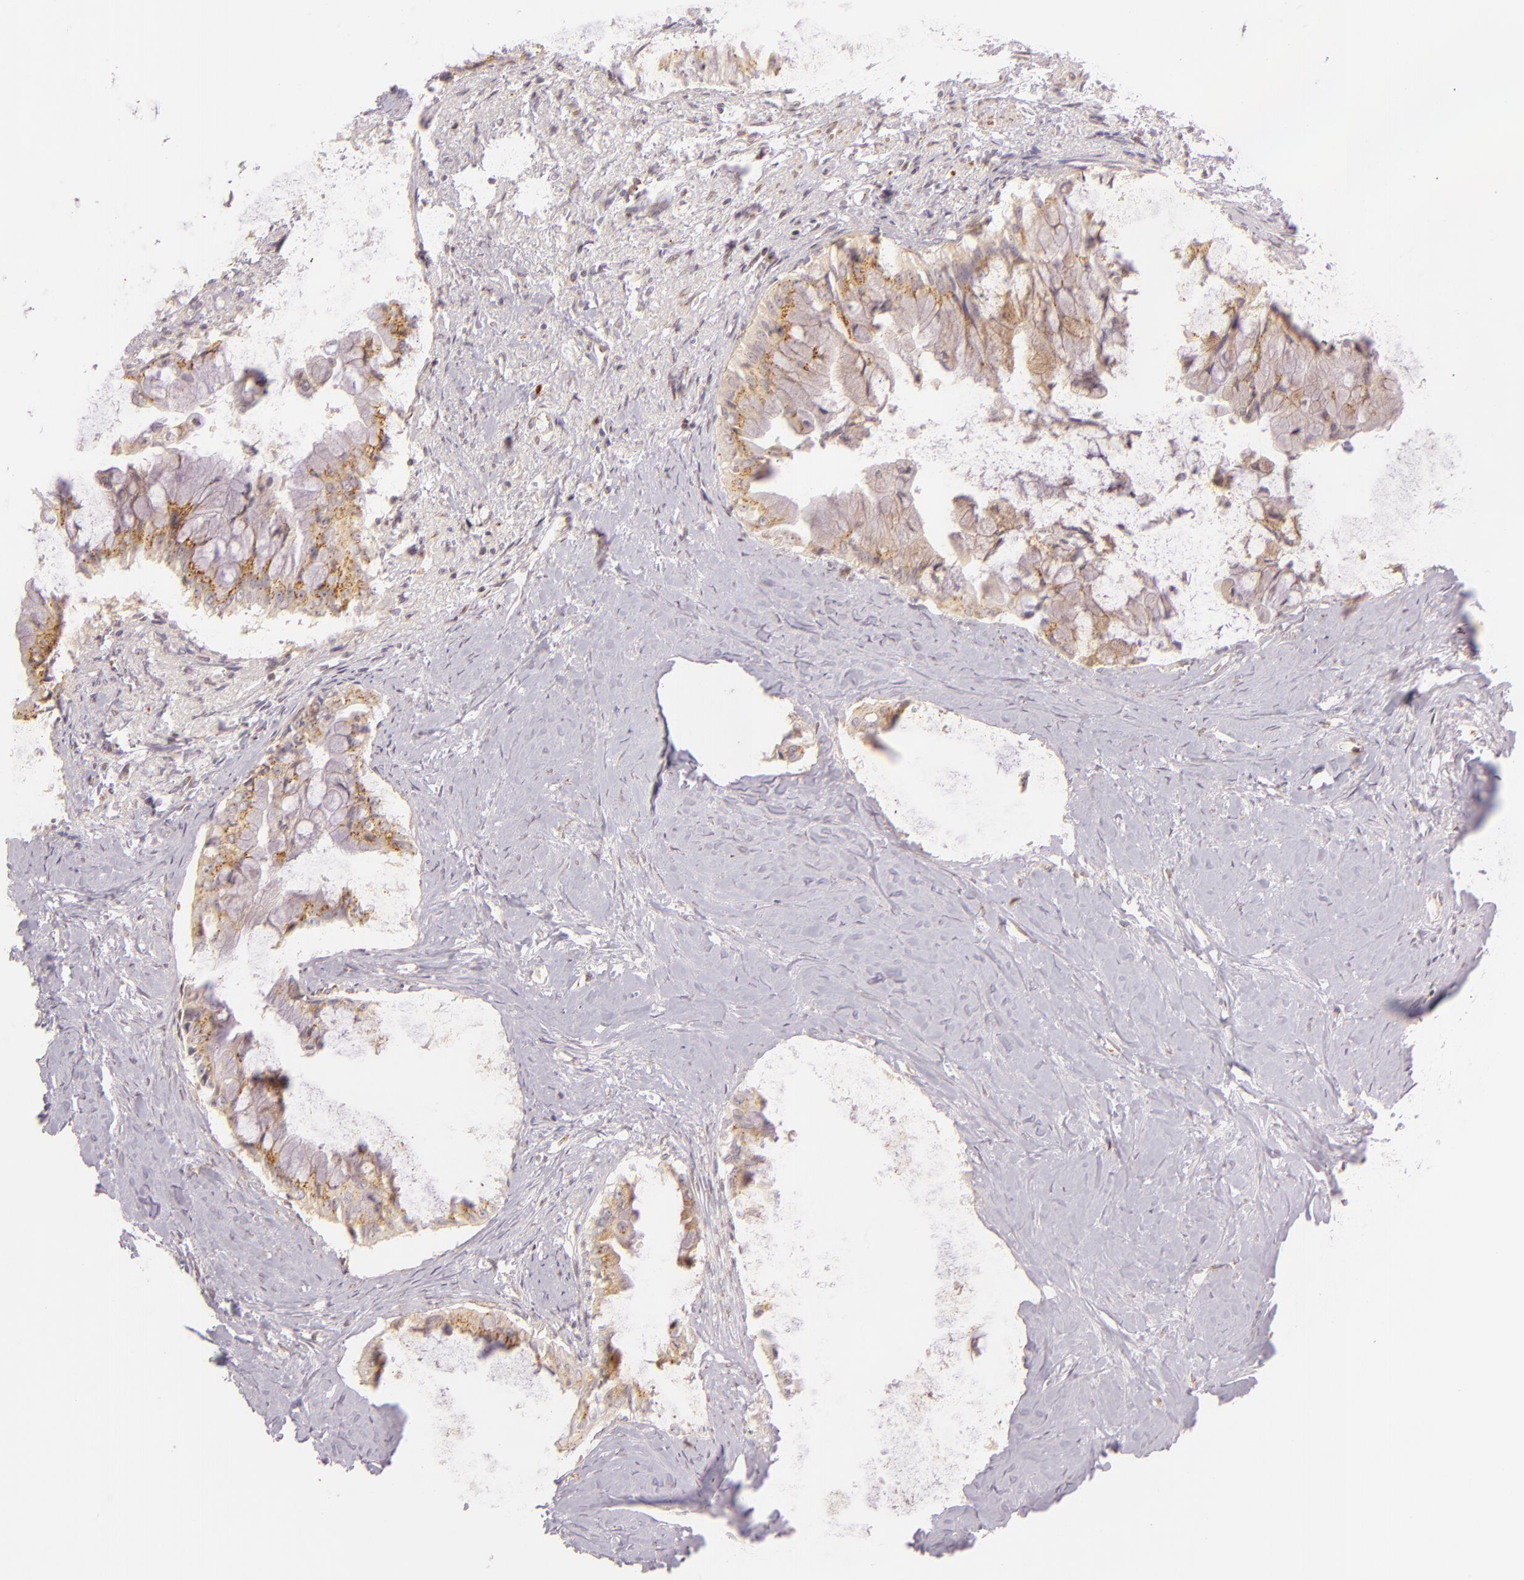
{"staining": {"intensity": "weak", "quantity": ">75%", "location": "cytoplasmic/membranous"}, "tissue": "pancreatic cancer", "cell_type": "Tumor cells", "image_type": "cancer", "snomed": [{"axis": "morphology", "description": "Adenocarcinoma, NOS"}, {"axis": "topography", "description": "Pancreas"}], "caption": "Adenocarcinoma (pancreatic) stained with IHC demonstrates weak cytoplasmic/membranous staining in about >75% of tumor cells.", "gene": "LGMN", "patient": {"sex": "male", "age": 59}}